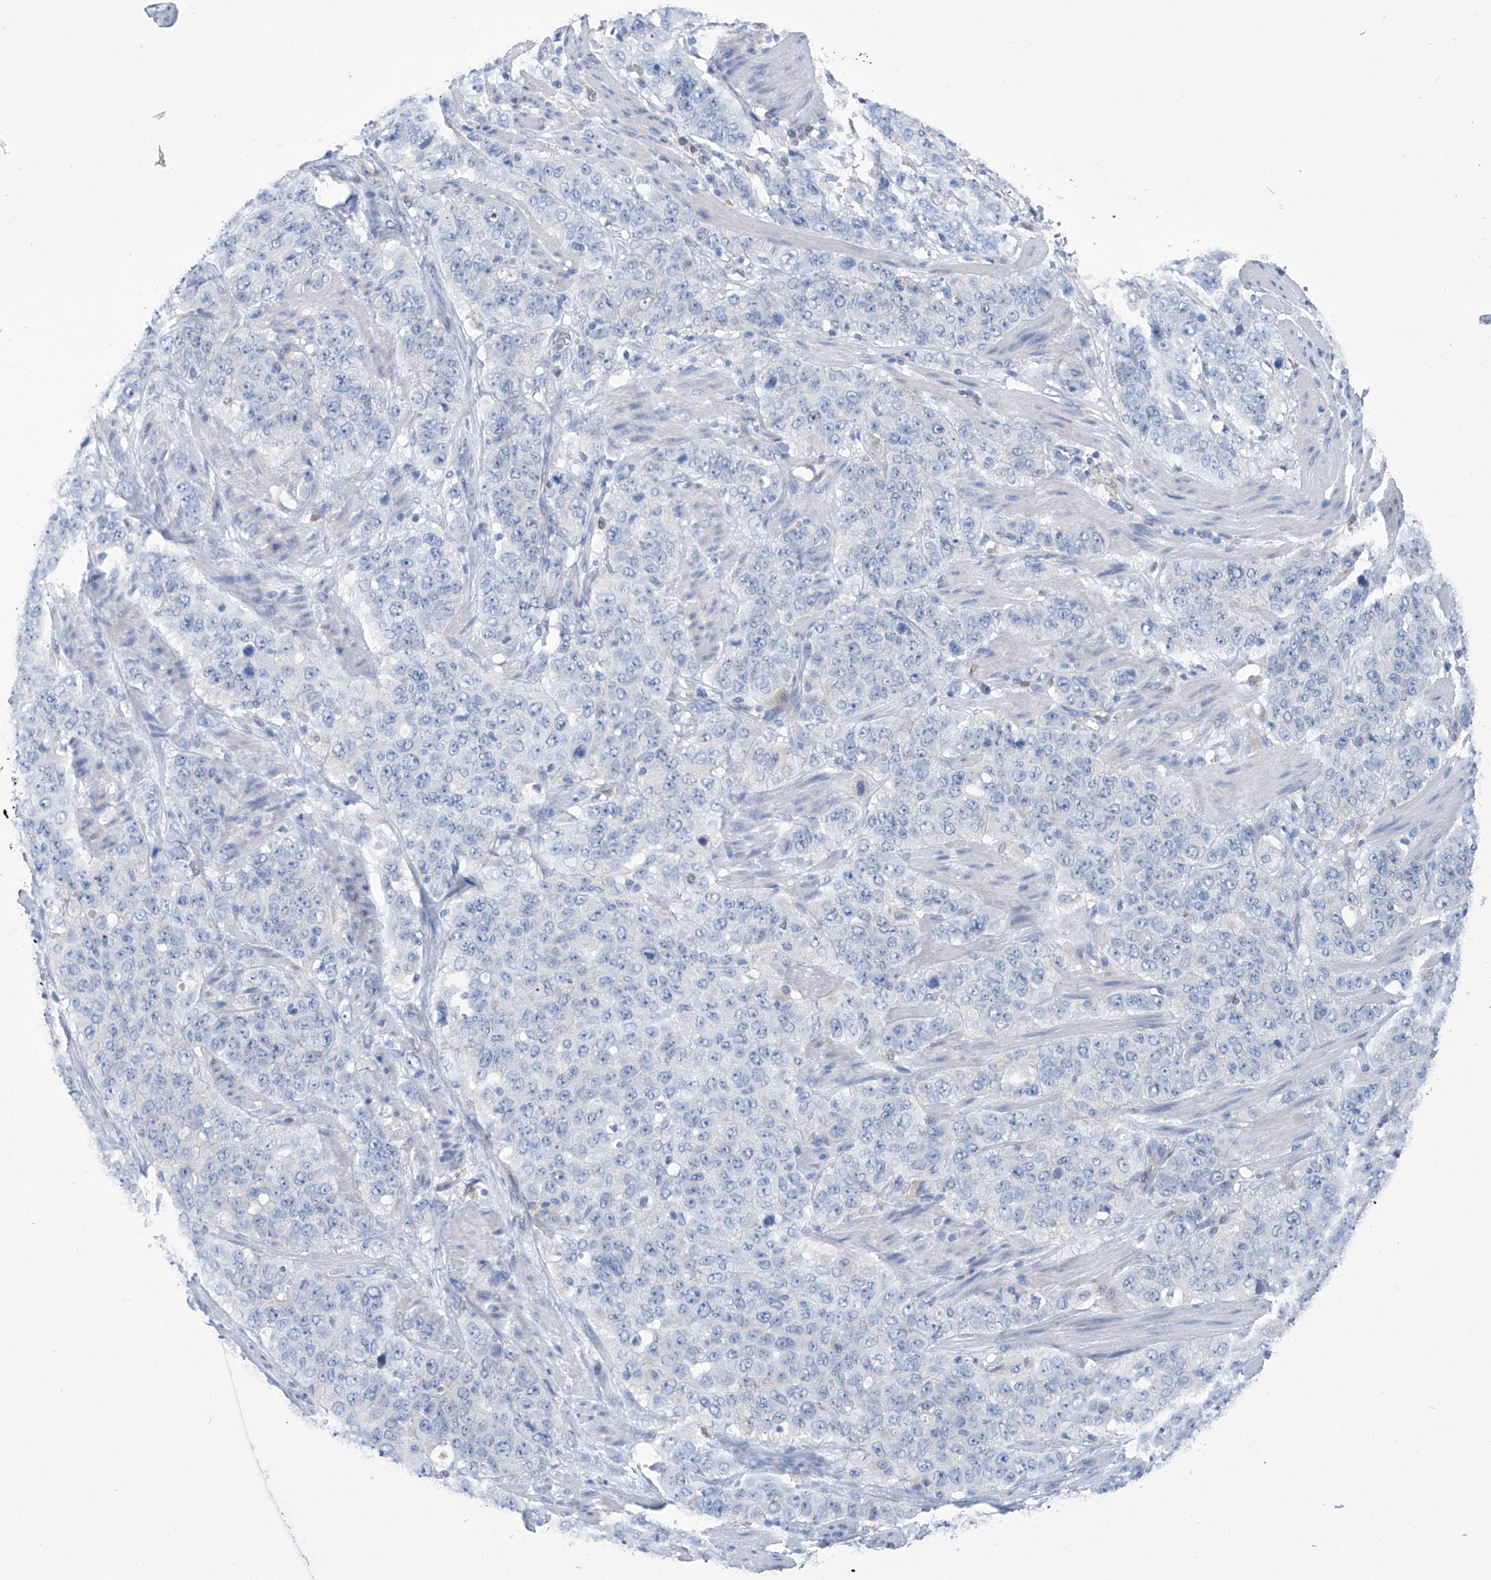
{"staining": {"intensity": "negative", "quantity": "none", "location": "none"}, "tissue": "stomach cancer", "cell_type": "Tumor cells", "image_type": "cancer", "snomed": [{"axis": "morphology", "description": "Adenocarcinoma, NOS"}, {"axis": "topography", "description": "Stomach"}], "caption": "IHC of human adenocarcinoma (stomach) demonstrates no positivity in tumor cells. The staining was performed using DAB (3,3'-diaminobenzidine) to visualize the protein expression in brown, while the nuclei were stained in blue with hematoxylin (Magnification: 20x).", "gene": "IMPA2", "patient": {"sex": "male", "age": 48}}